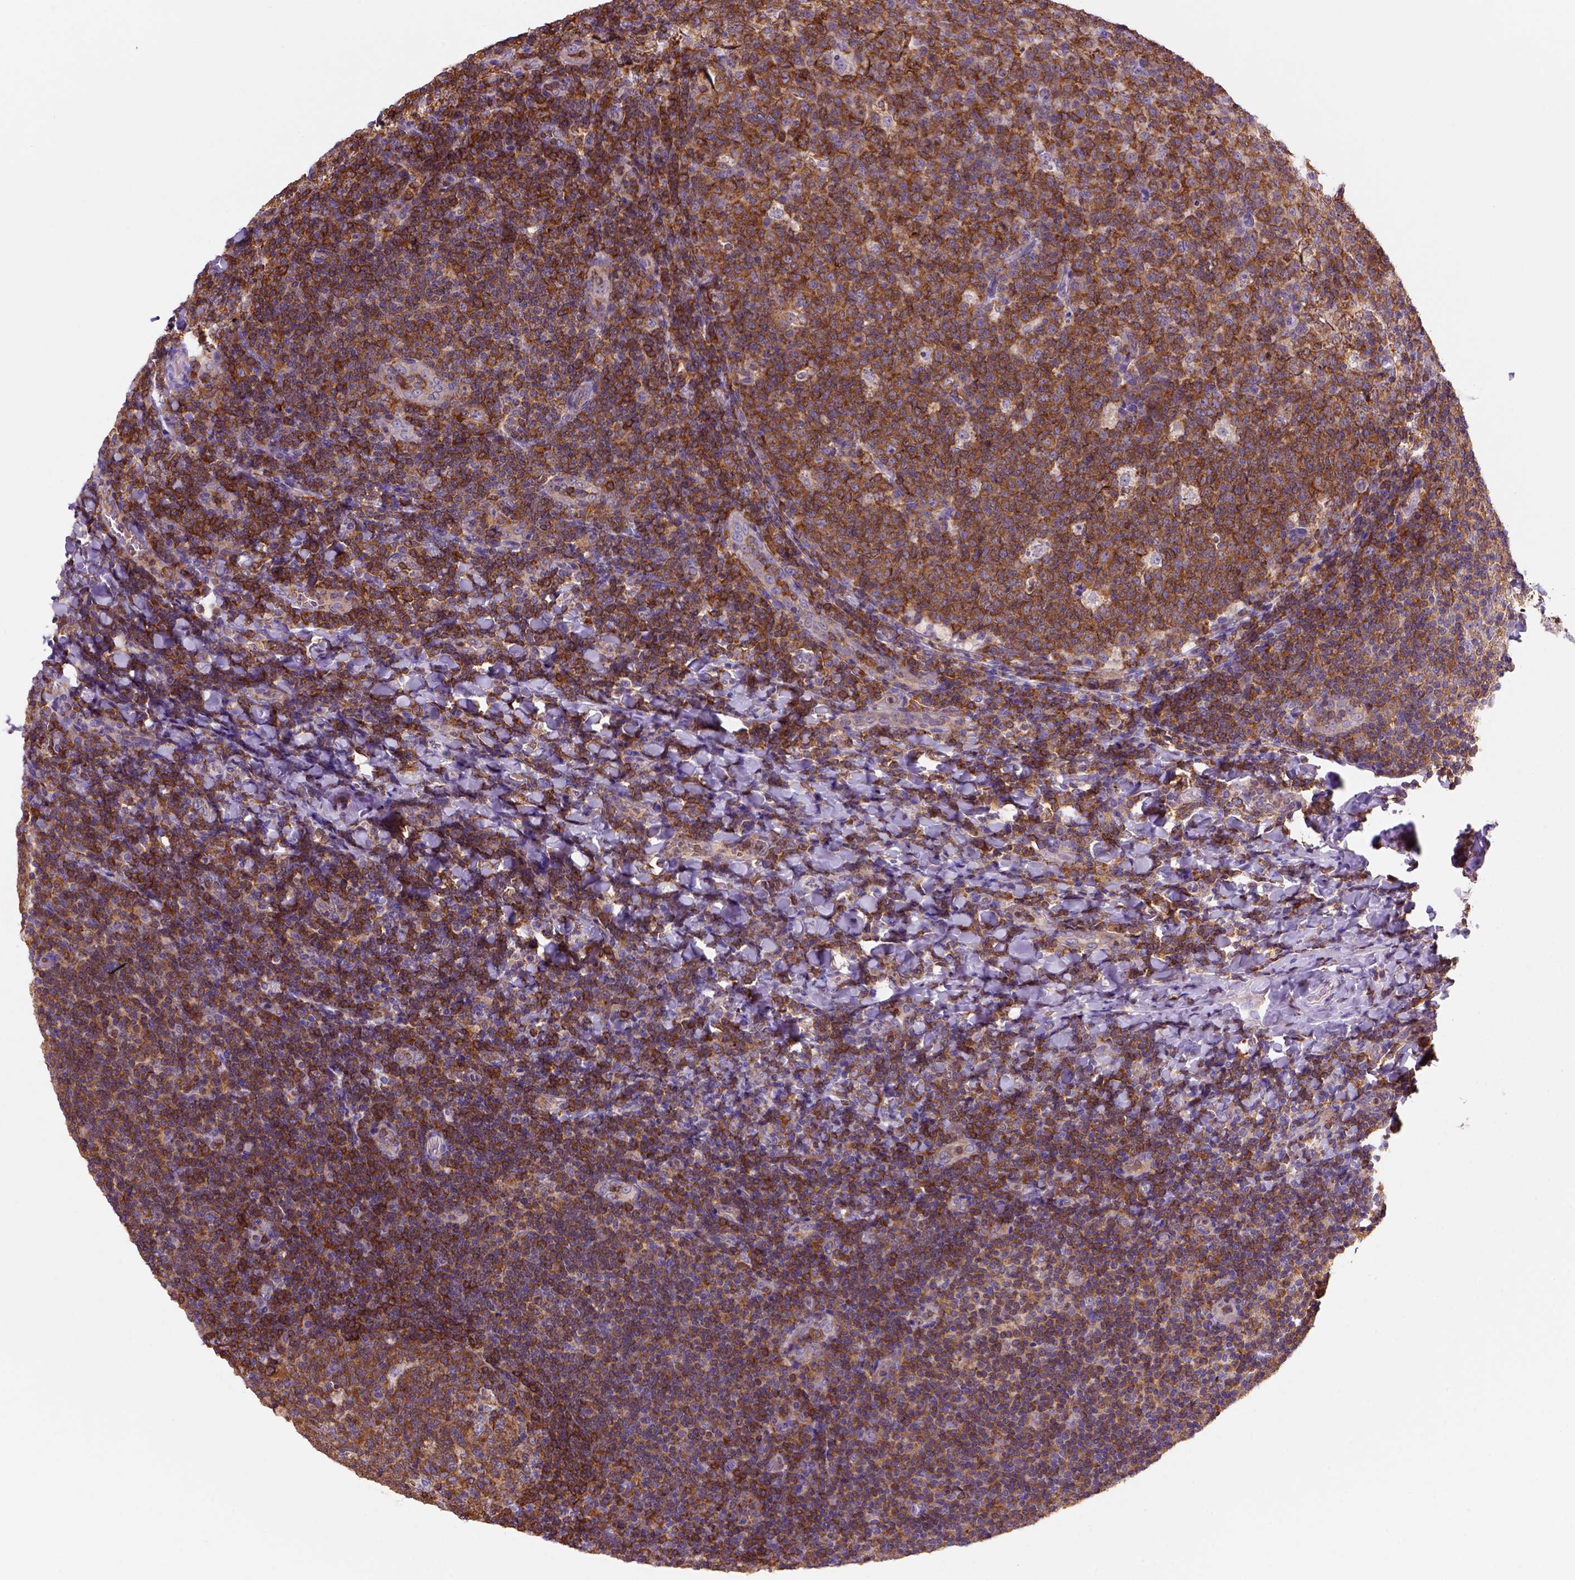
{"staining": {"intensity": "strong", "quantity": ">75%", "location": "cytoplasmic/membranous"}, "tissue": "tonsil", "cell_type": "Germinal center cells", "image_type": "normal", "snomed": [{"axis": "morphology", "description": "Normal tissue, NOS"}, {"axis": "topography", "description": "Tonsil"}], "caption": "A photomicrograph of tonsil stained for a protein exhibits strong cytoplasmic/membranous brown staining in germinal center cells.", "gene": "INPP5D", "patient": {"sex": "male", "age": 17}}